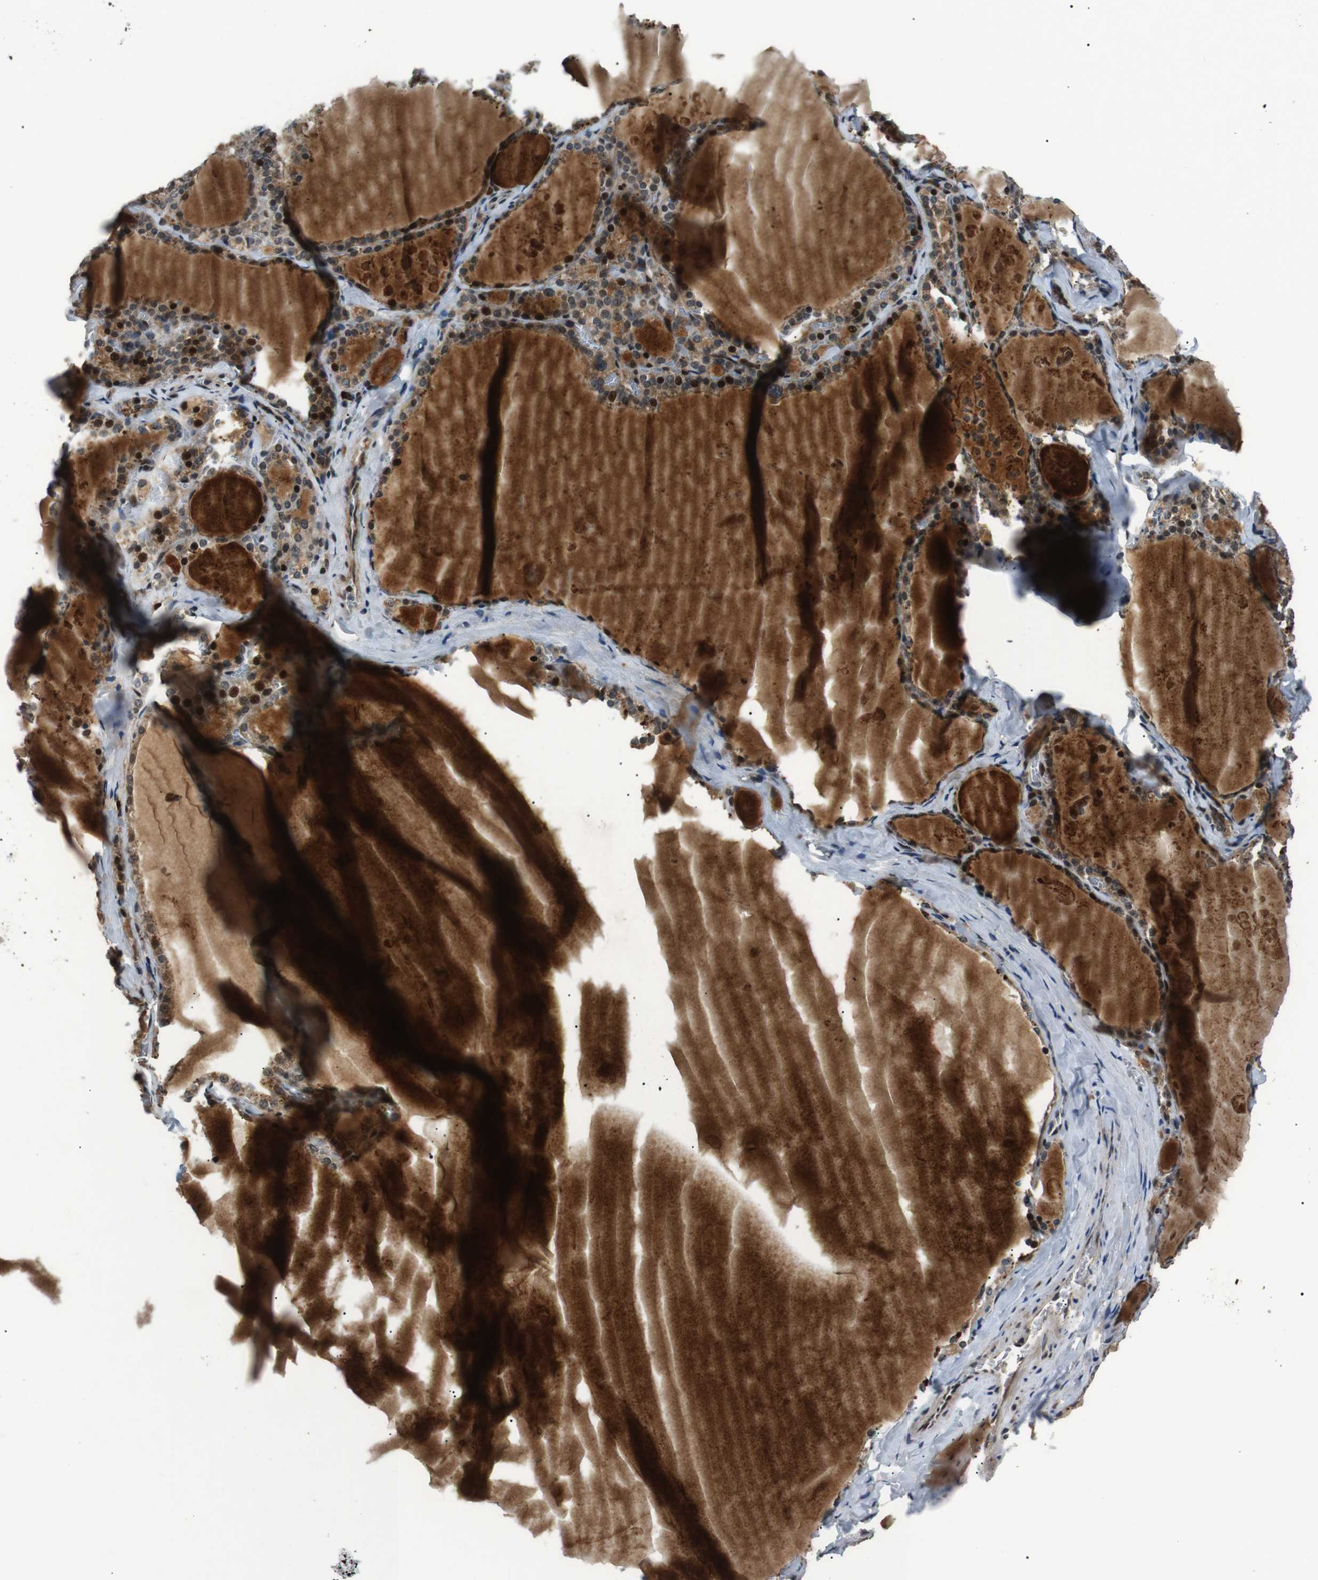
{"staining": {"intensity": "moderate", "quantity": ">75%", "location": "cytoplasmic/membranous"}, "tissue": "thyroid gland", "cell_type": "Glandular cells", "image_type": "normal", "snomed": [{"axis": "morphology", "description": "Normal tissue, NOS"}, {"axis": "topography", "description": "Thyroid gland"}], "caption": "This image displays unremarkable thyroid gland stained with IHC to label a protein in brown. The cytoplasmic/membranous of glandular cells show moderate positivity for the protein. Nuclei are counter-stained blue.", "gene": "HSPA13", "patient": {"sex": "male", "age": 56}}